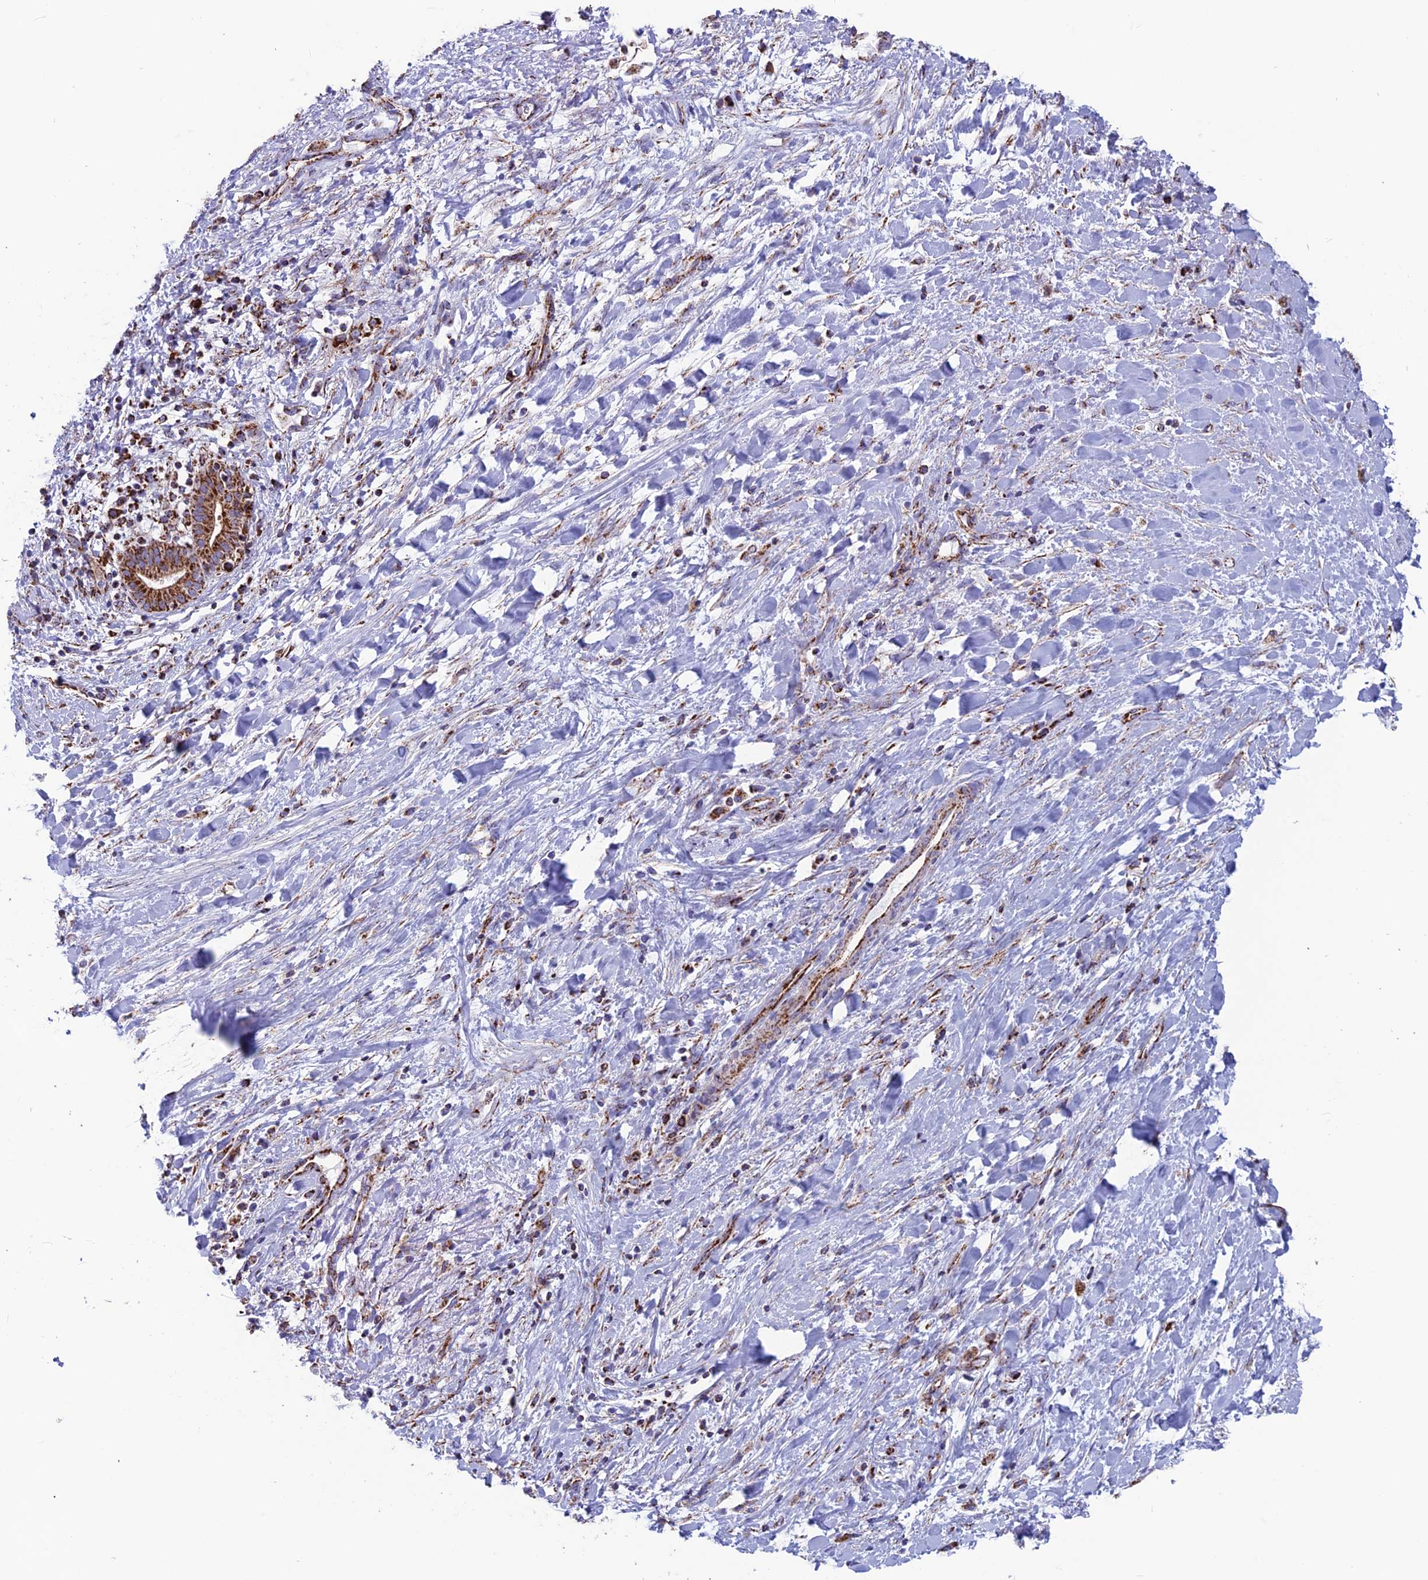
{"staining": {"intensity": "strong", "quantity": ">75%", "location": "cytoplasmic/membranous"}, "tissue": "liver cancer", "cell_type": "Tumor cells", "image_type": "cancer", "snomed": [{"axis": "morphology", "description": "Cholangiocarcinoma"}, {"axis": "topography", "description": "Liver"}], "caption": "Strong cytoplasmic/membranous protein staining is identified in about >75% of tumor cells in liver cancer. The protein is stained brown, and the nuclei are stained in blue (DAB (3,3'-diaminobenzidine) IHC with brightfield microscopy, high magnification).", "gene": "MRPS18B", "patient": {"sex": "female", "age": 52}}